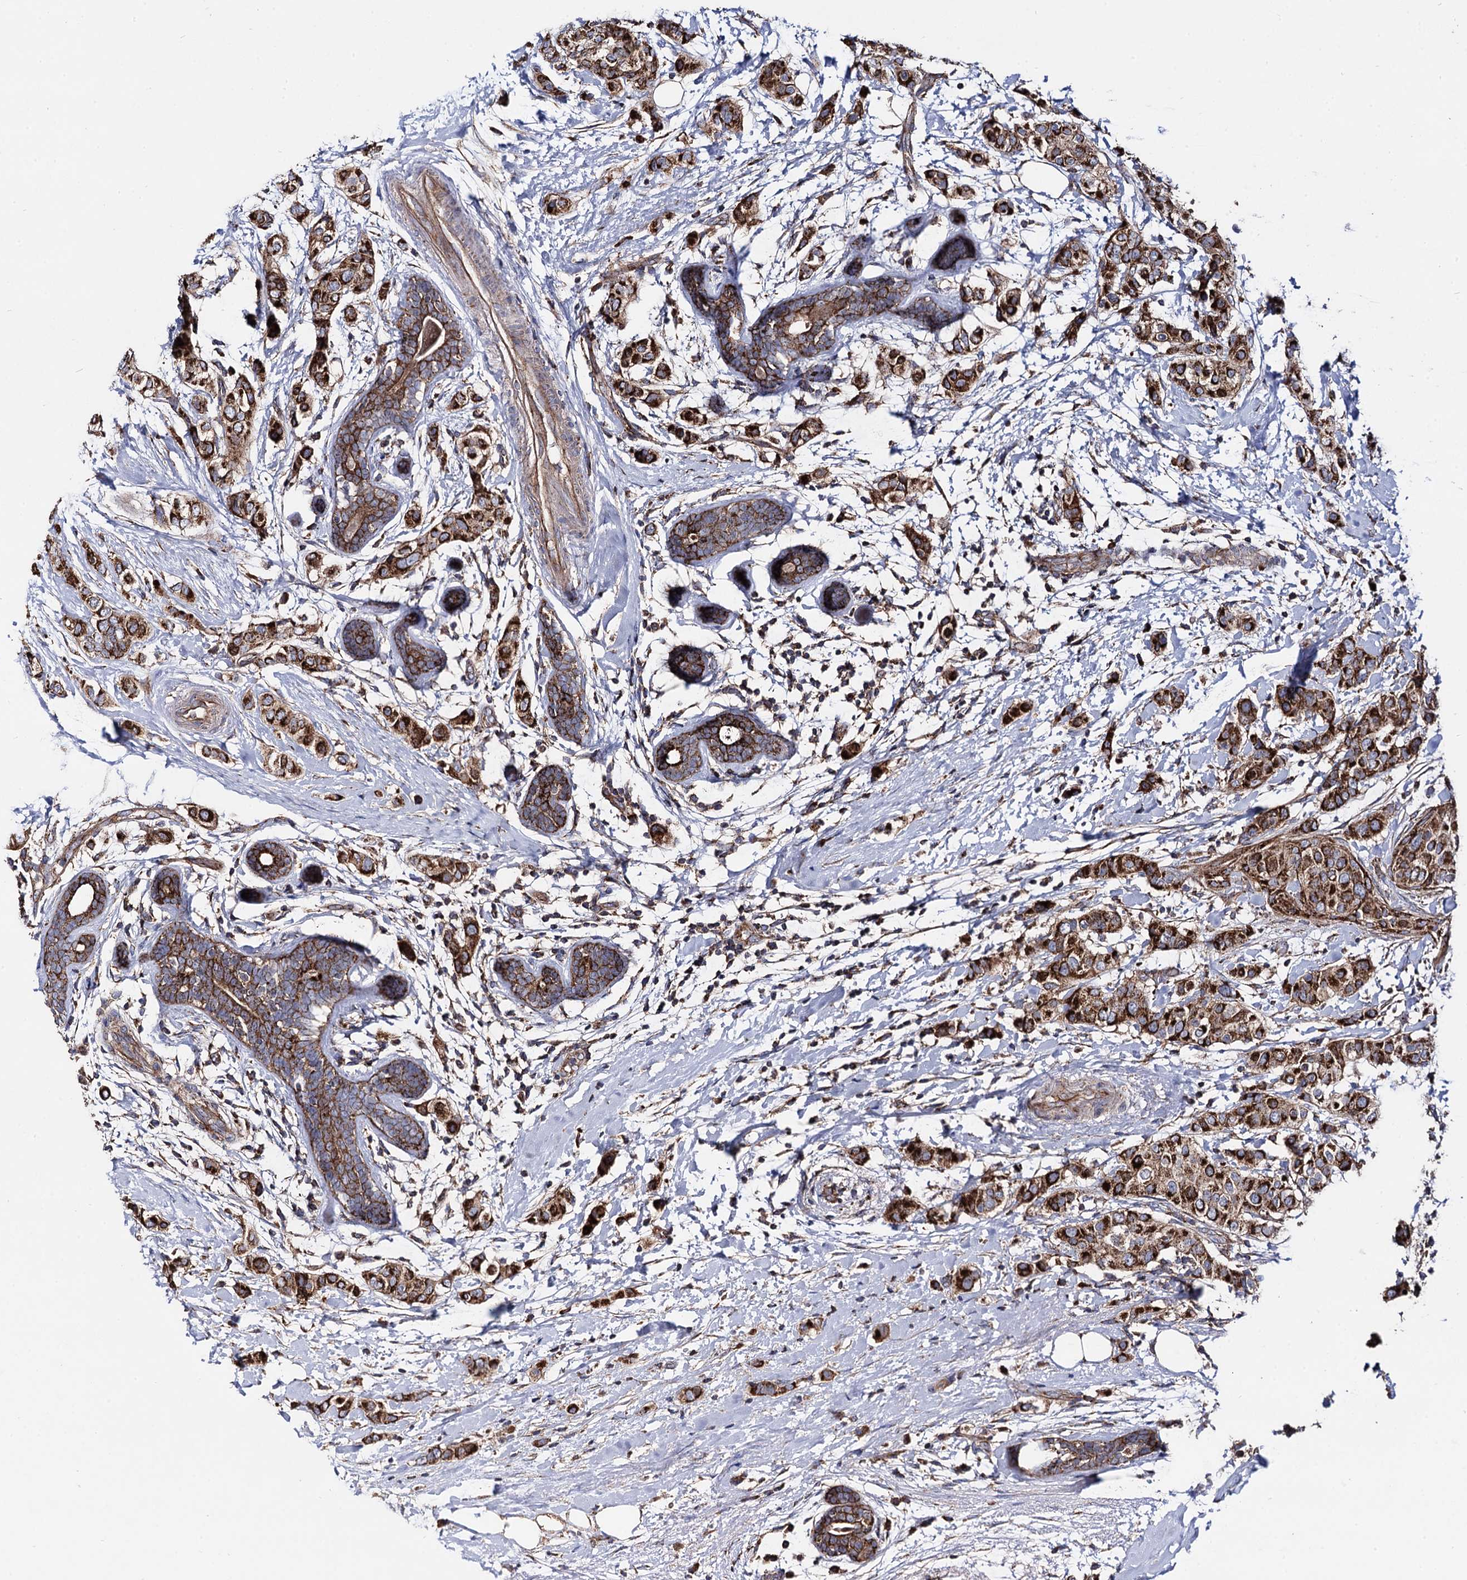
{"staining": {"intensity": "strong", "quantity": ">75%", "location": "cytoplasmic/membranous"}, "tissue": "breast cancer", "cell_type": "Tumor cells", "image_type": "cancer", "snomed": [{"axis": "morphology", "description": "Lobular carcinoma"}, {"axis": "topography", "description": "Breast"}], "caption": "The histopathology image displays immunohistochemical staining of lobular carcinoma (breast). There is strong cytoplasmic/membranous expression is present in approximately >75% of tumor cells. Using DAB (brown) and hematoxylin (blue) stains, captured at high magnification using brightfield microscopy.", "gene": "IQCH", "patient": {"sex": "female", "age": 51}}